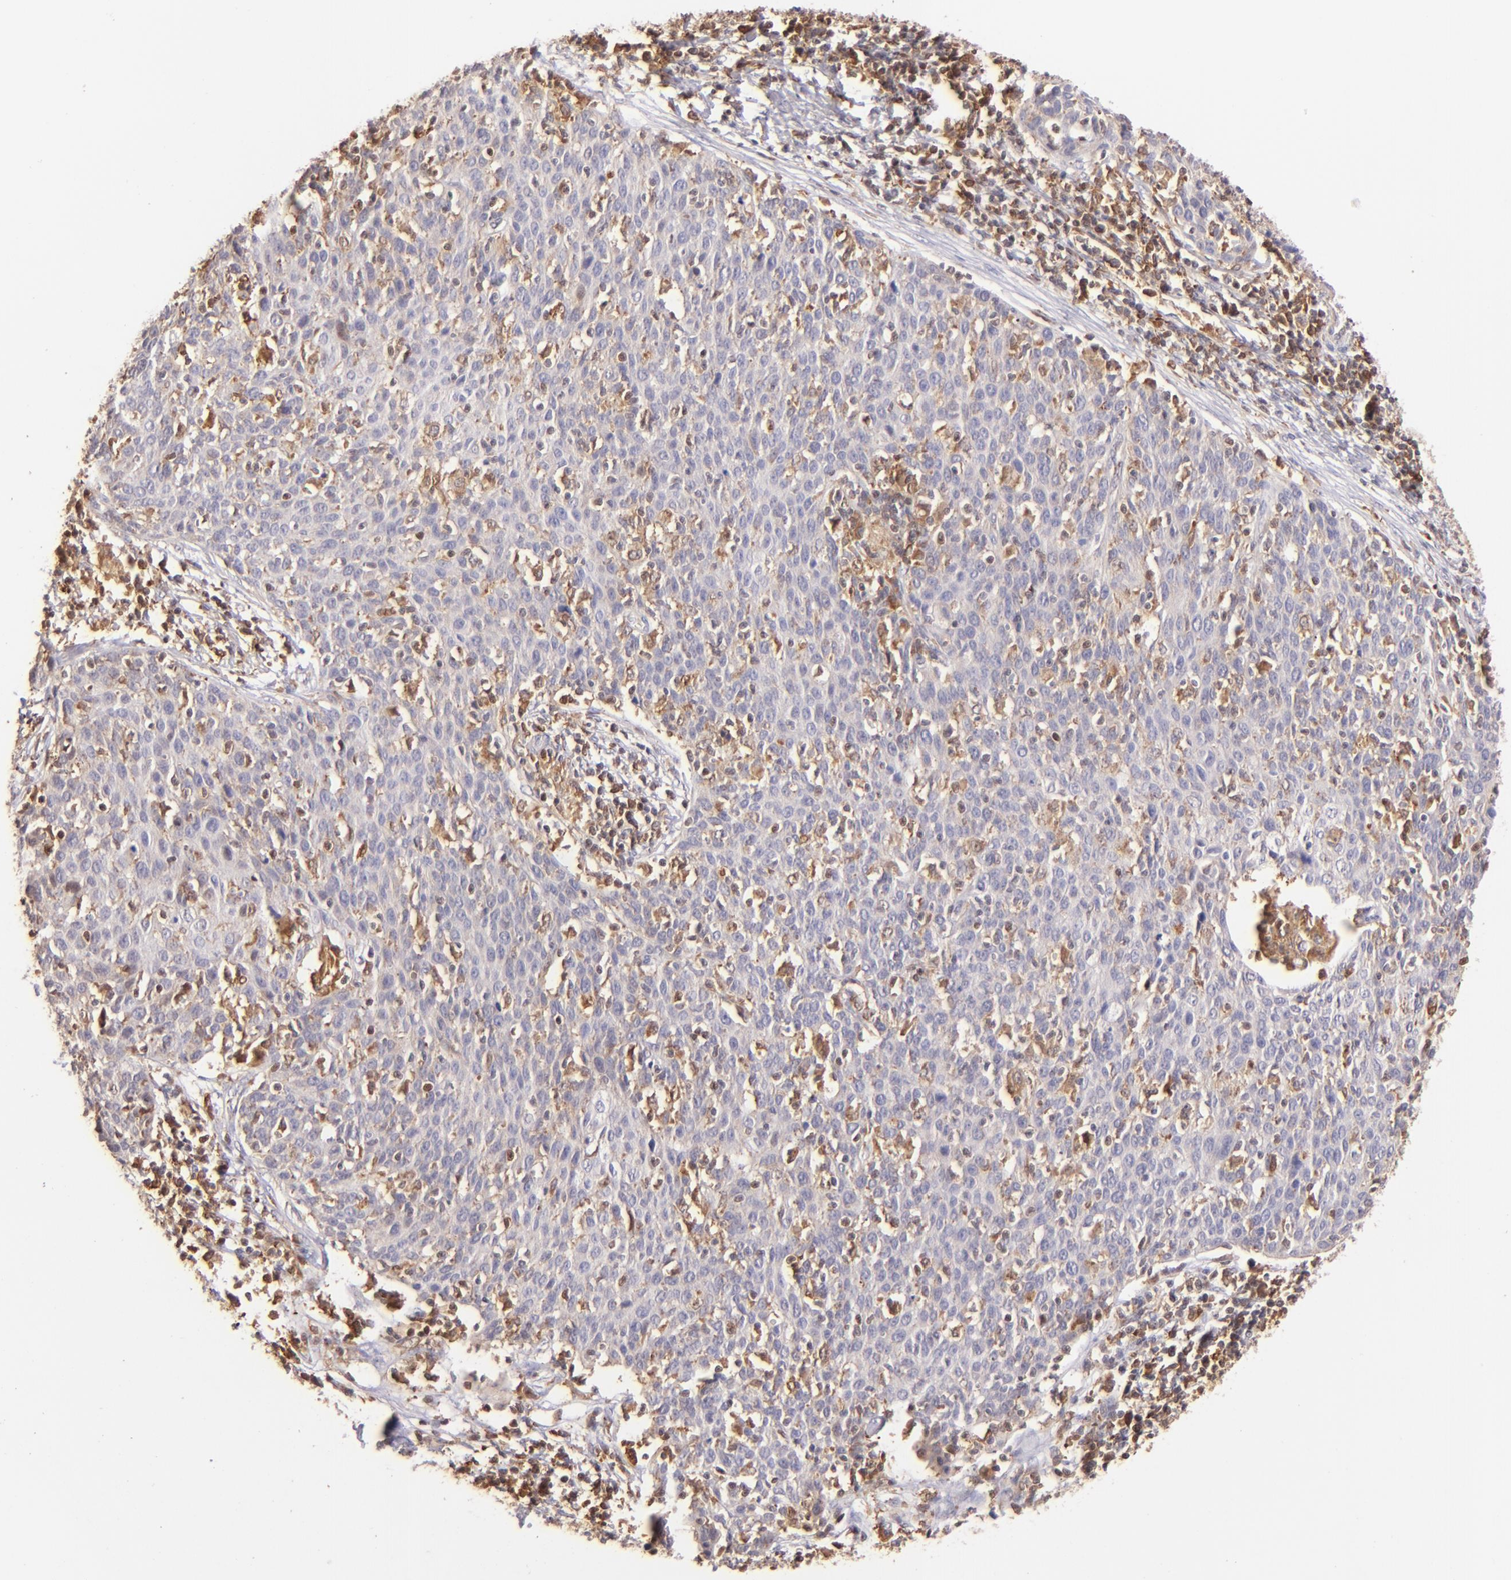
{"staining": {"intensity": "negative", "quantity": "none", "location": "none"}, "tissue": "cervical cancer", "cell_type": "Tumor cells", "image_type": "cancer", "snomed": [{"axis": "morphology", "description": "Squamous cell carcinoma, NOS"}, {"axis": "topography", "description": "Cervix"}], "caption": "There is no significant staining in tumor cells of cervical squamous cell carcinoma. (DAB immunohistochemistry with hematoxylin counter stain).", "gene": "BTK", "patient": {"sex": "female", "age": 38}}